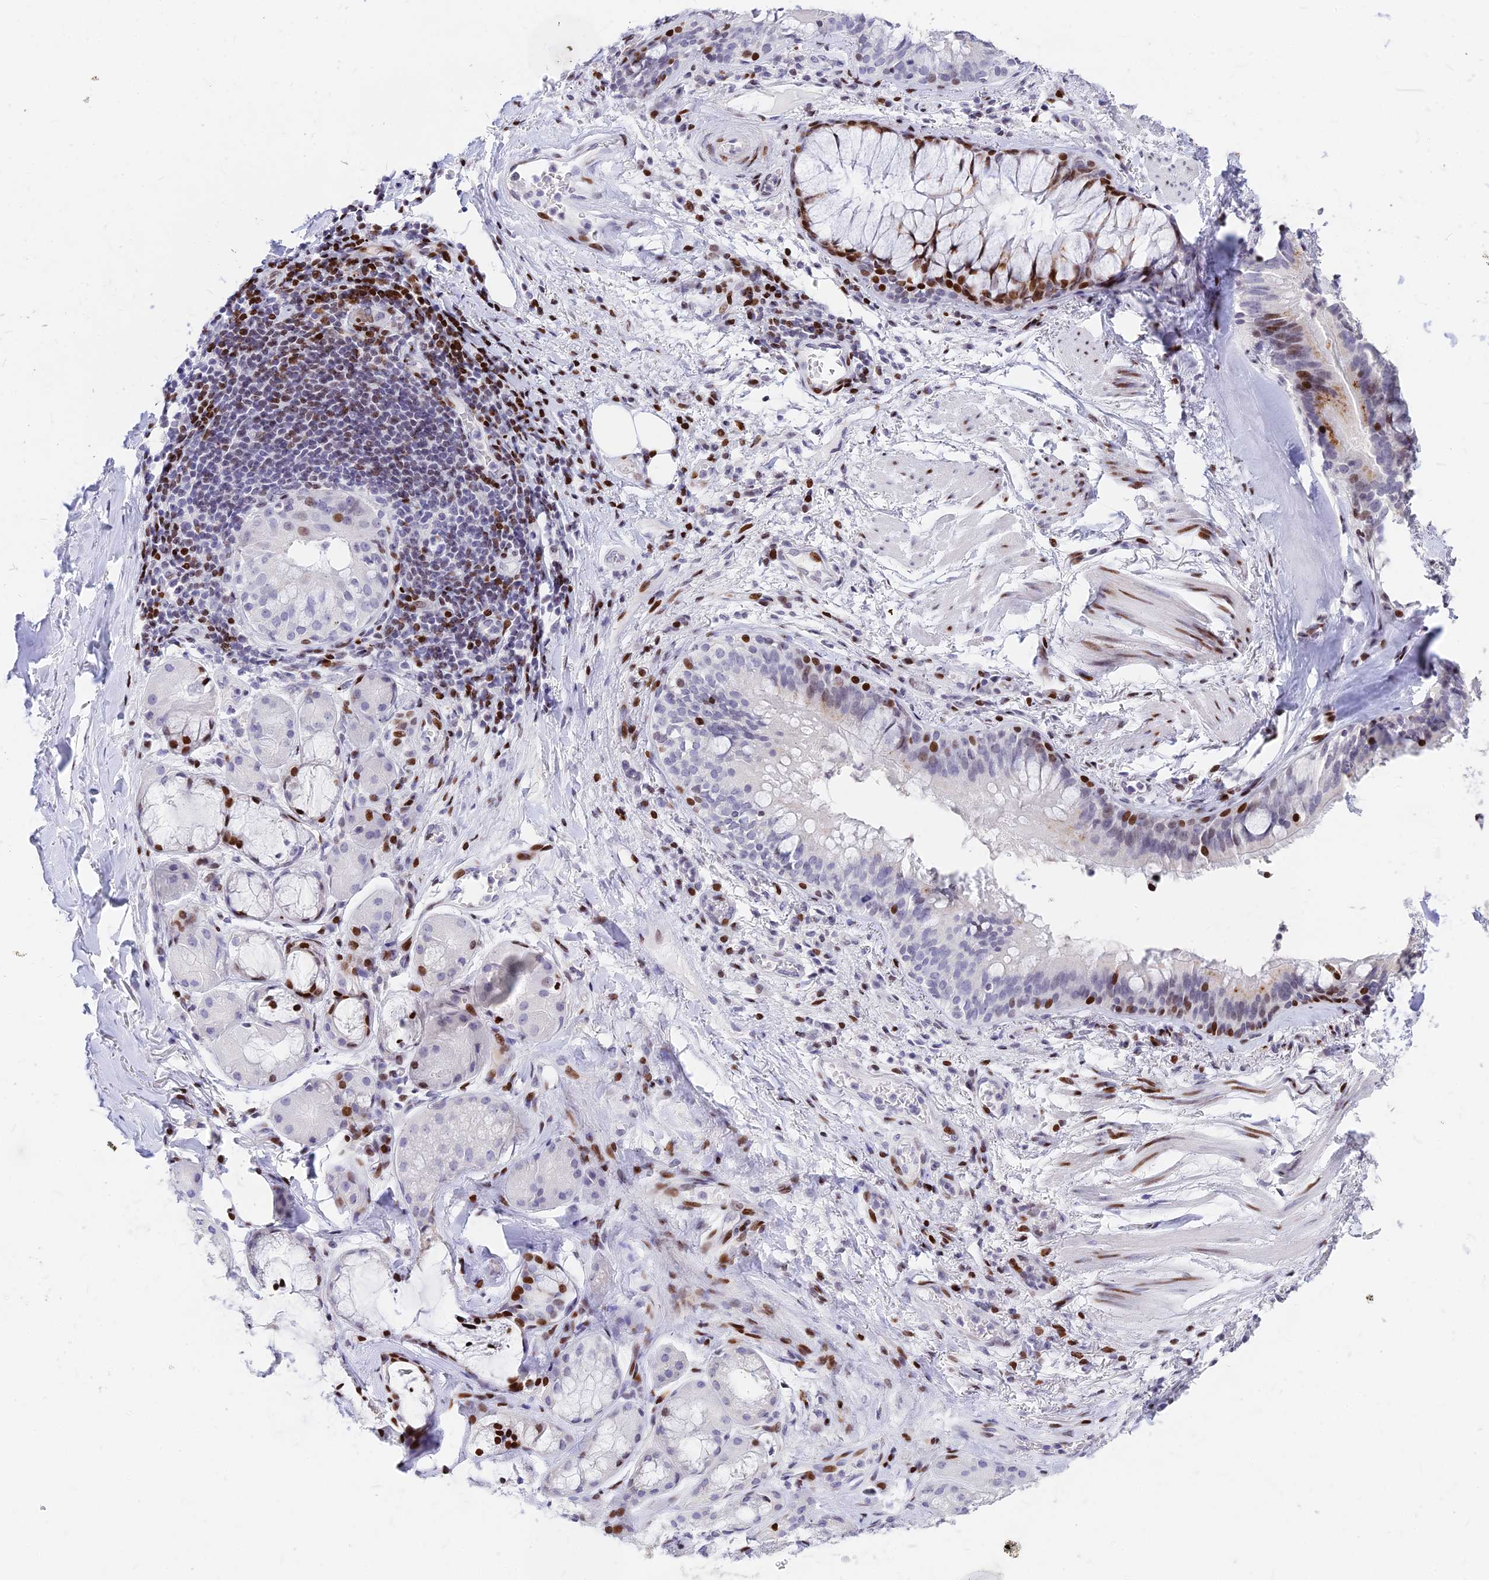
{"staining": {"intensity": "weak", "quantity": "25%-75%", "location": "nuclear"}, "tissue": "soft tissue", "cell_type": "Fibroblasts", "image_type": "normal", "snomed": [{"axis": "morphology", "description": "Normal tissue, NOS"}, {"axis": "topography", "description": "Lymph node"}, {"axis": "topography", "description": "Cartilage tissue"}, {"axis": "topography", "description": "Bronchus"}], "caption": "Brown immunohistochemical staining in benign soft tissue shows weak nuclear expression in about 25%-75% of fibroblasts.", "gene": "PRPS1", "patient": {"sex": "male", "age": 63}}